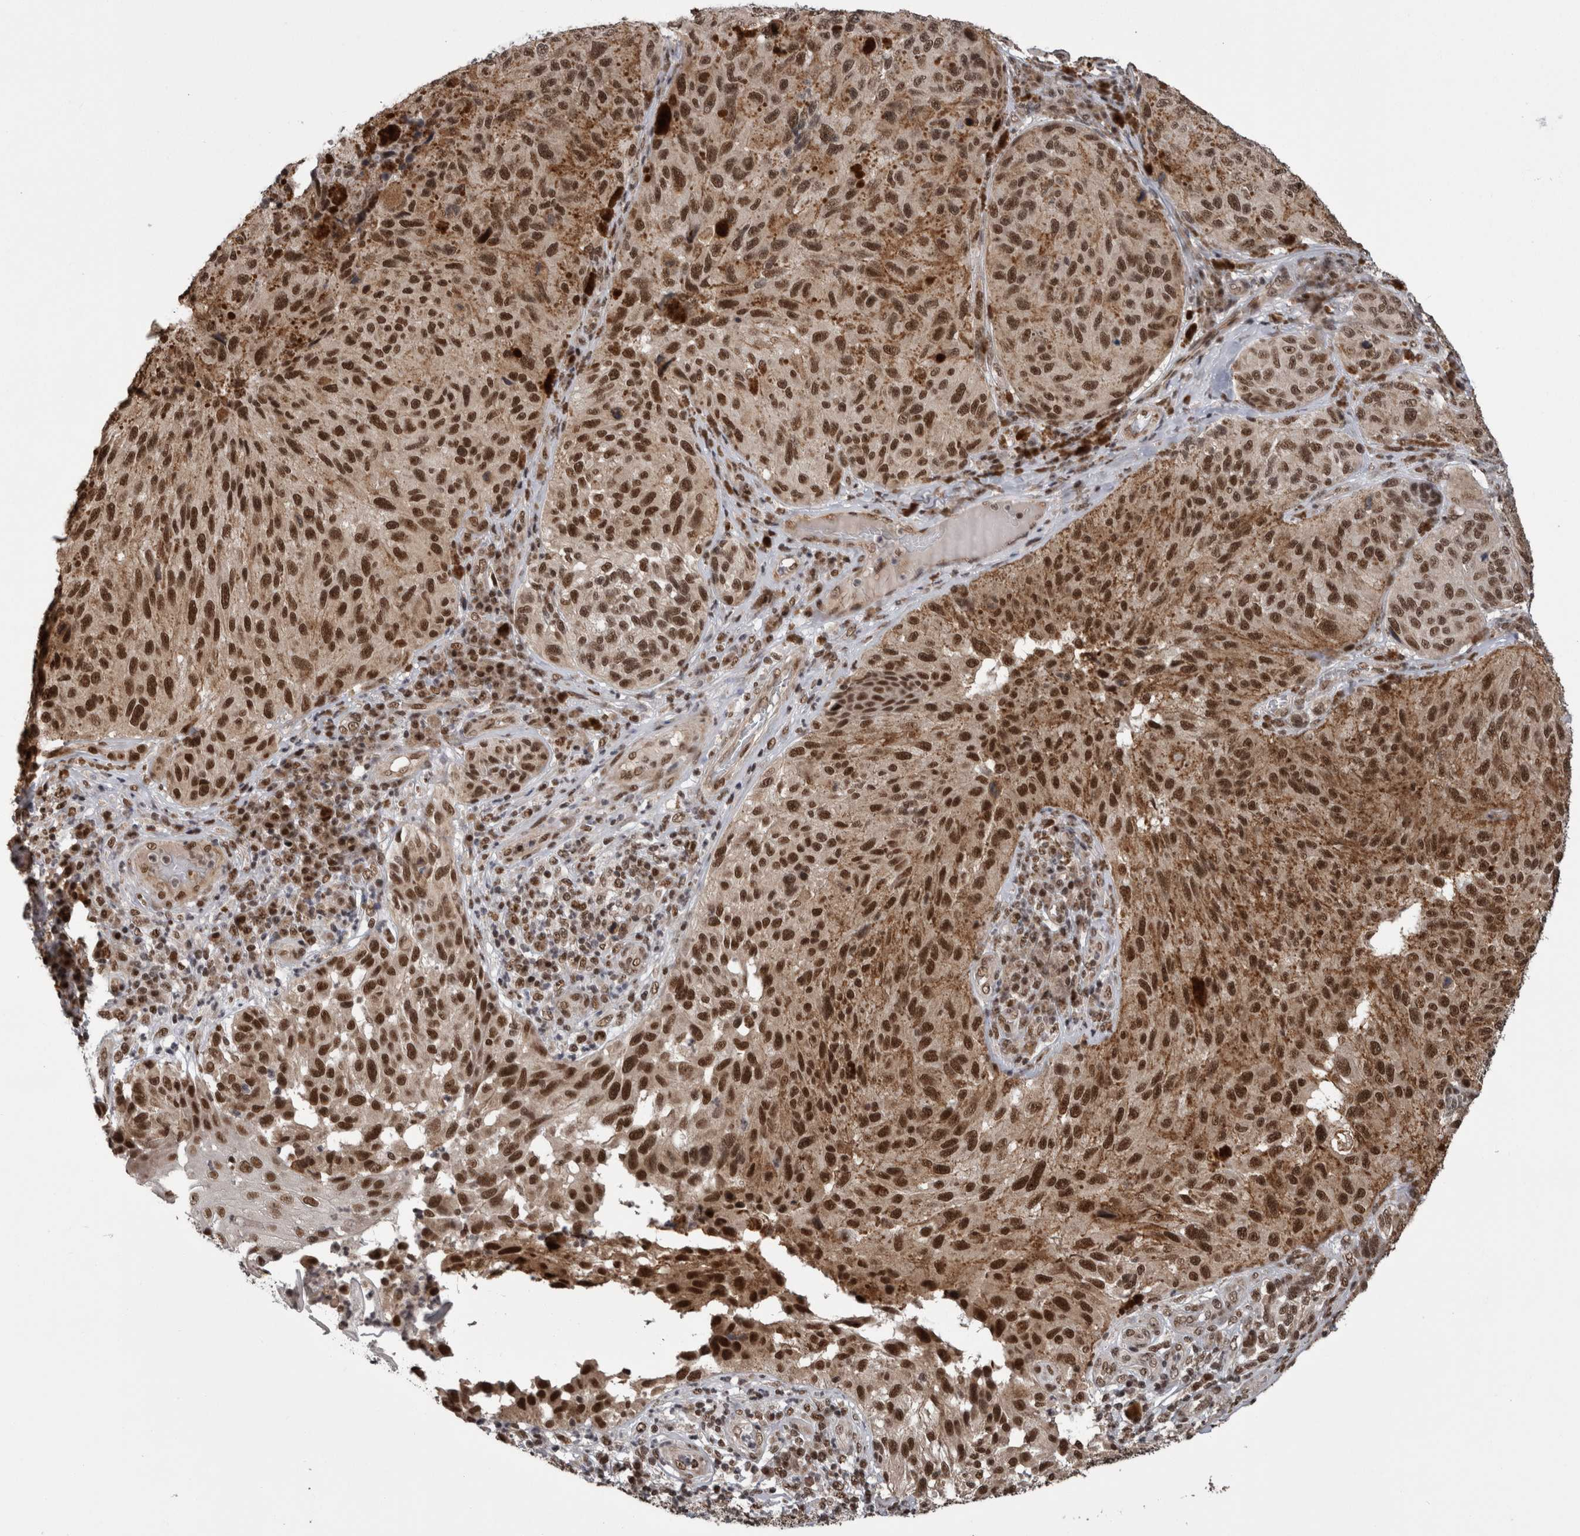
{"staining": {"intensity": "strong", "quantity": ">75%", "location": "nuclear"}, "tissue": "melanoma", "cell_type": "Tumor cells", "image_type": "cancer", "snomed": [{"axis": "morphology", "description": "Malignant melanoma, NOS"}, {"axis": "topography", "description": "Skin"}], "caption": "Tumor cells exhibit strong nuclear staining in approximately >75% of cells in melanoma. (DAB IHC, brown staining for protein, blue staining for nuclei).", "gene": "CPSF2", "patient": {"sex": "female", "age": 73}}